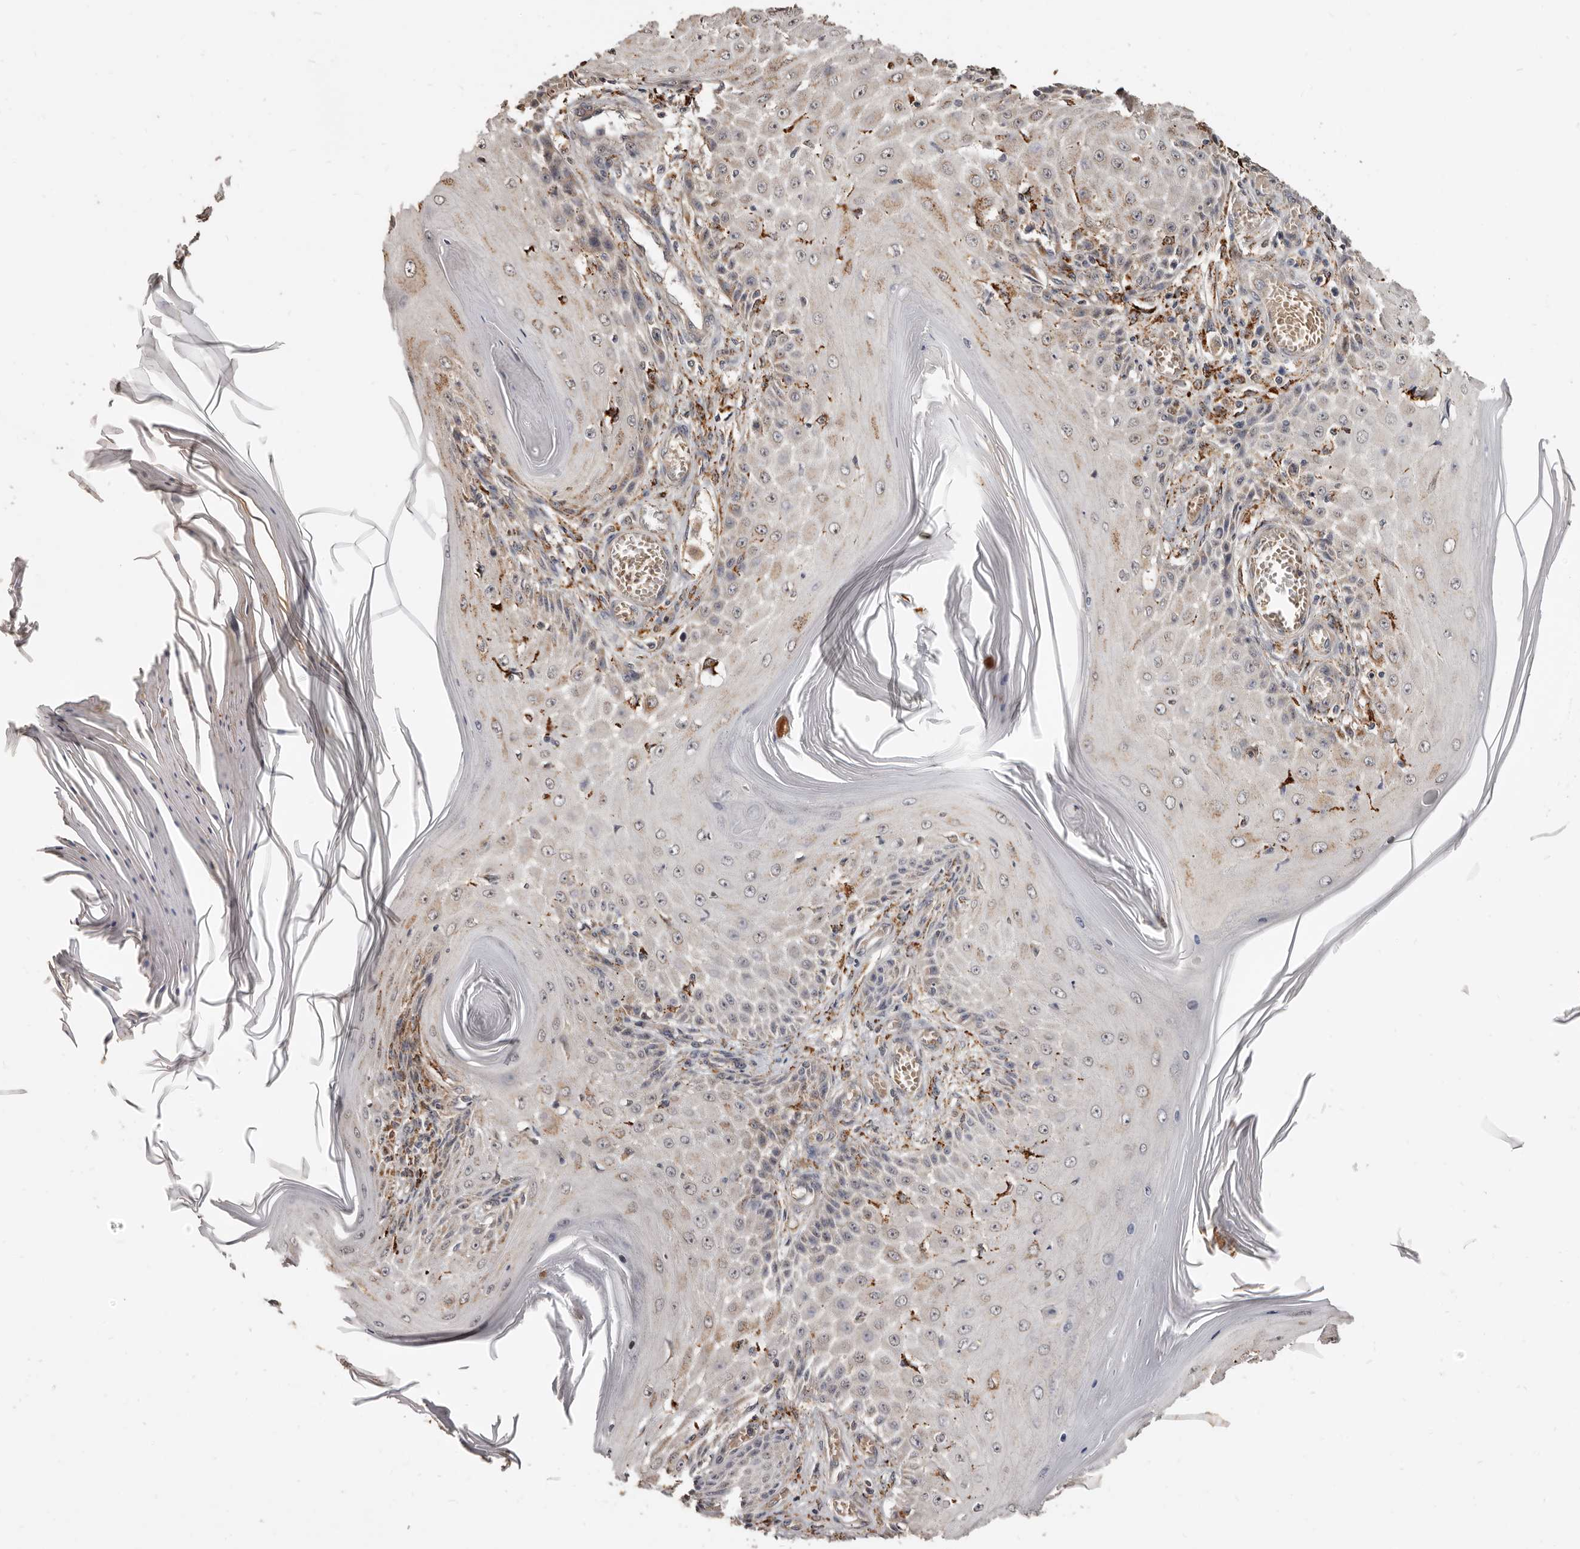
{"staining": {"intensity": "weak", "quantity": "25%-75%", "location": "cytoplasmic/membranous"}, "tissue": "skin cancer", "cell_type": "Tumor cells", "image_type": "cancer", "snomed": [{"axis": "morphology", "description": "Squamous cell carcinoma, NOS"}, {"axis": "topography", "description": "Skin"}], "caption": "Weak cytoplasmic/membranous protein staining is seen in approximately 25%-75% of tumor cells in skin cancer (squamous cell carcinoma).", "gene": "AKAP7", "patient": {"sex": "female", "age": 73}}